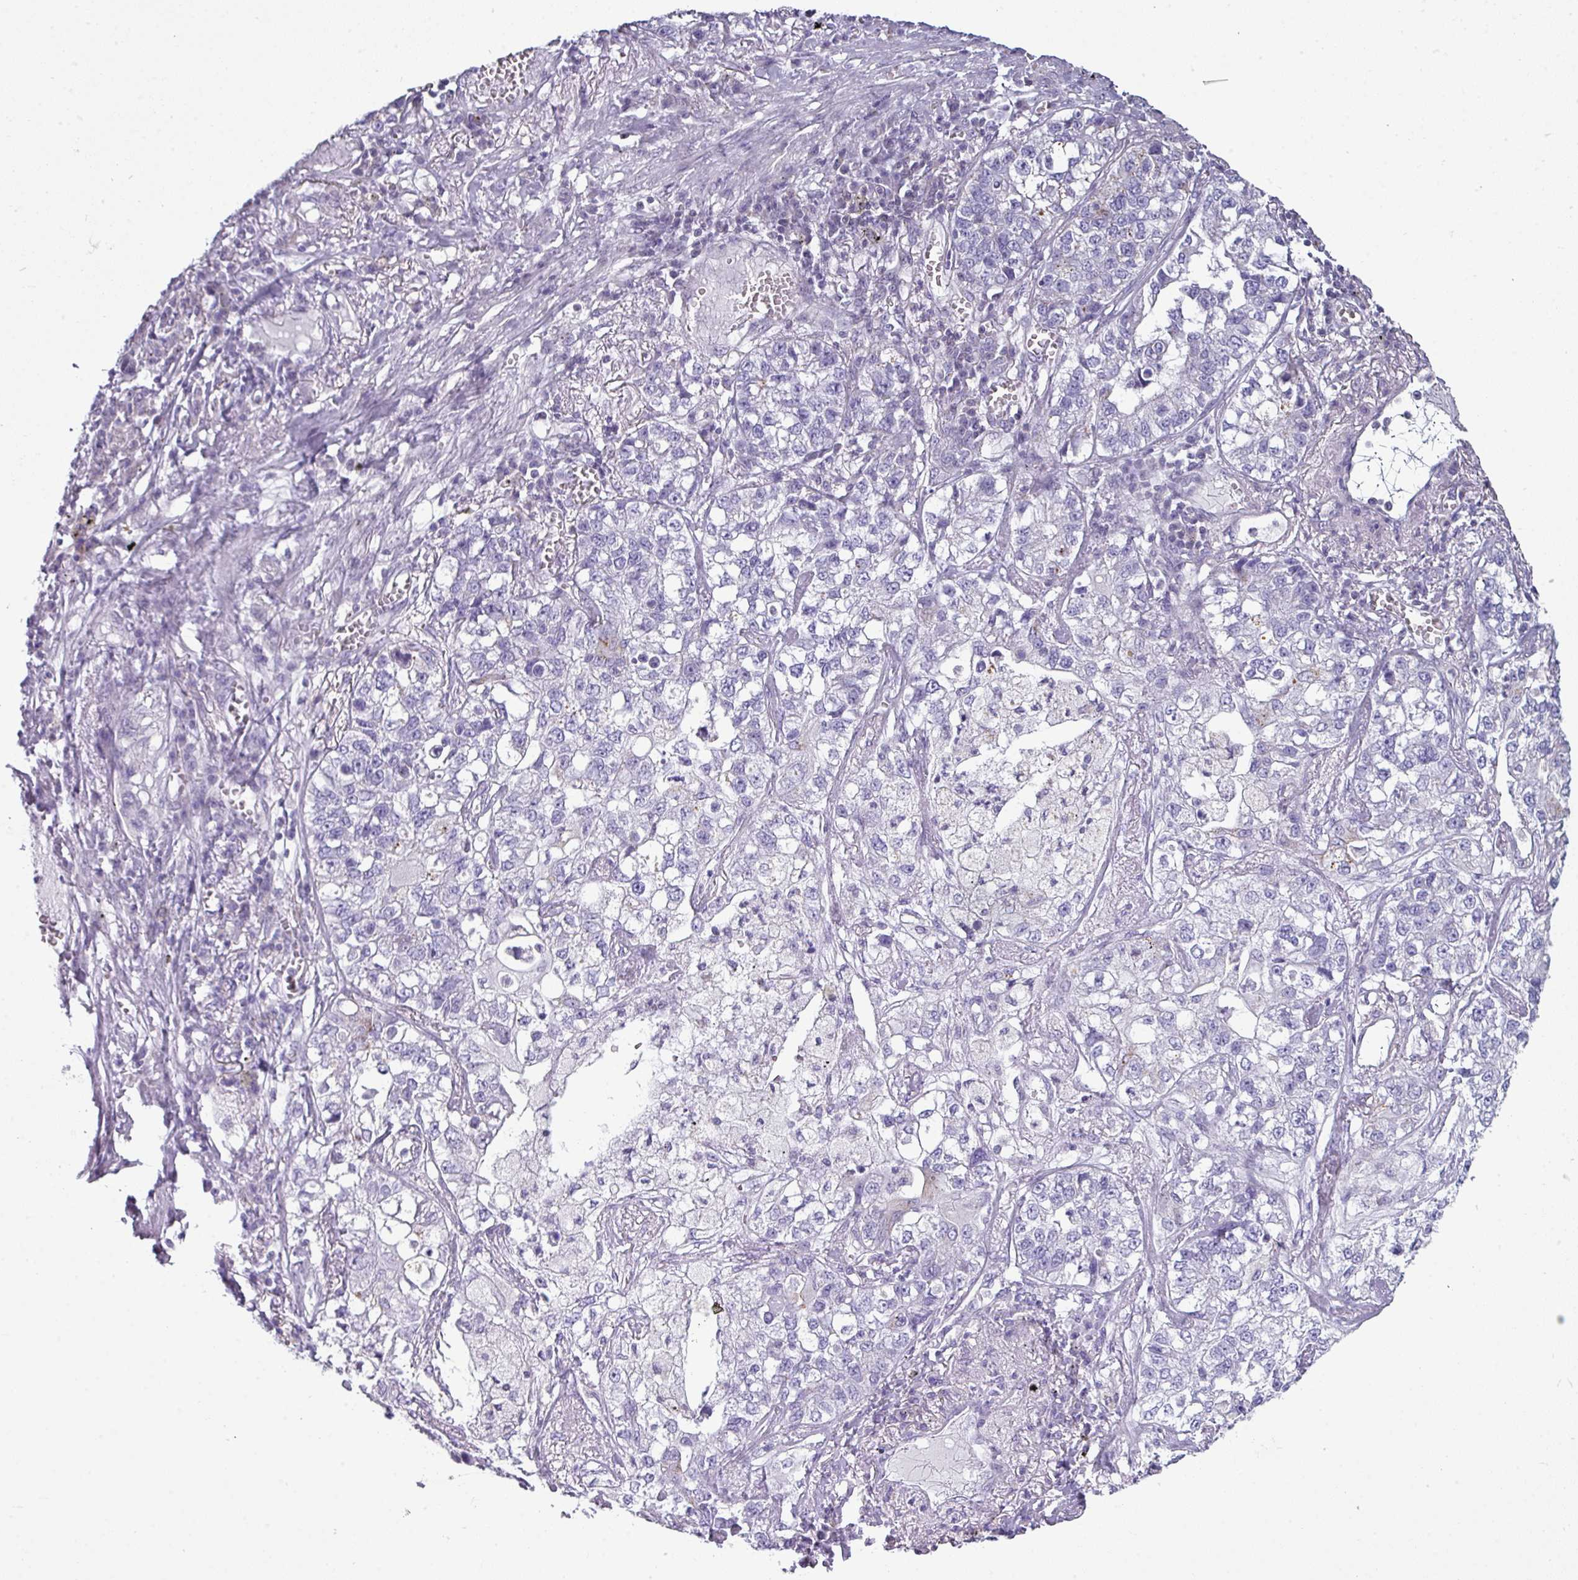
{"staining": {"intensity": "negative", "quantity": "none", "location": "none"}, "tissue": "lung cancer", "cell_type": "Tumor cells", "image_type": "cancer", "snomed": [{"axis": "morphology", "description": "Adenocarcinoma, NOS"}, {"axis": "topography", "description": "Lung"}], "caption": "A histopathology image of lung cancer (adenocarcinoma) stained for a protein exhibits no brown staining in tumor cells.", "gene": "STAT5A", "patient": {"sex": "male", "age": 49}}